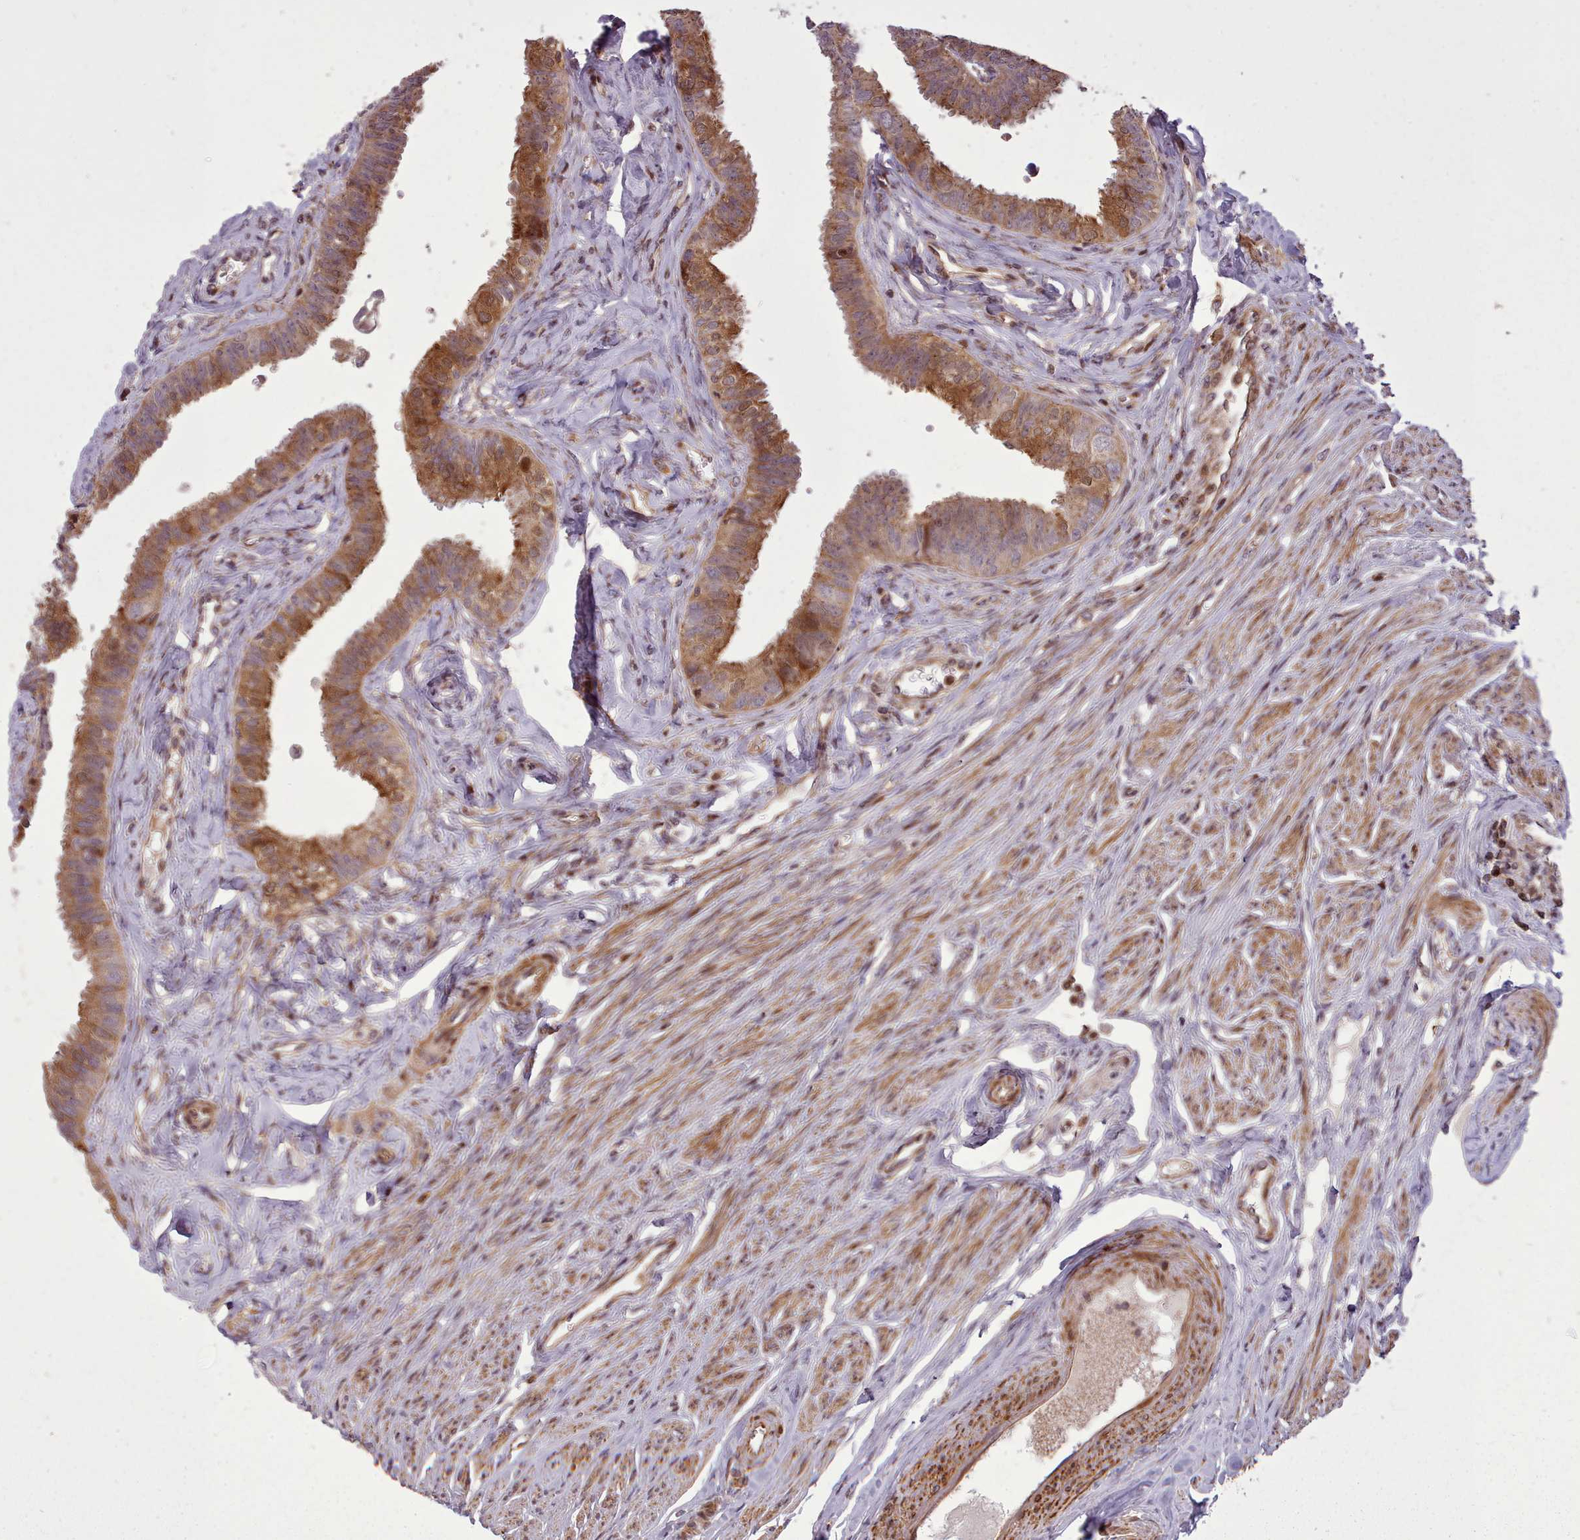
{"staining": {"intensity": "strong", "quantity": "25%-75%", "location": "cytoplasmic/membranous,nuclear"}, "tissue": "fallopian tube", "cell_type": "Glandular cells", "image_type": "normal", "snomed": [{"axis": "morphology", "description": "Normal tissue, NOS"}, {"axis": "morphology", "description": "Carcinoma, NOS"}, {"axis": "topography", "description": "Fallopian tube"}, {"axis": "topography", "description": "Ovary"}], "caption": "IHC of benign human fallopian tube exhibits high levels of strong cytoplasmic/membranous,nuclear staining in about 25%-75% of glandular cells. The protein is stained brown, and the nuclei are stained in blue (DAB IHC with brightfield microscopy, high magnification).", "gene": "NLRP7", "patient": {"sex": "female", "age": 59}}